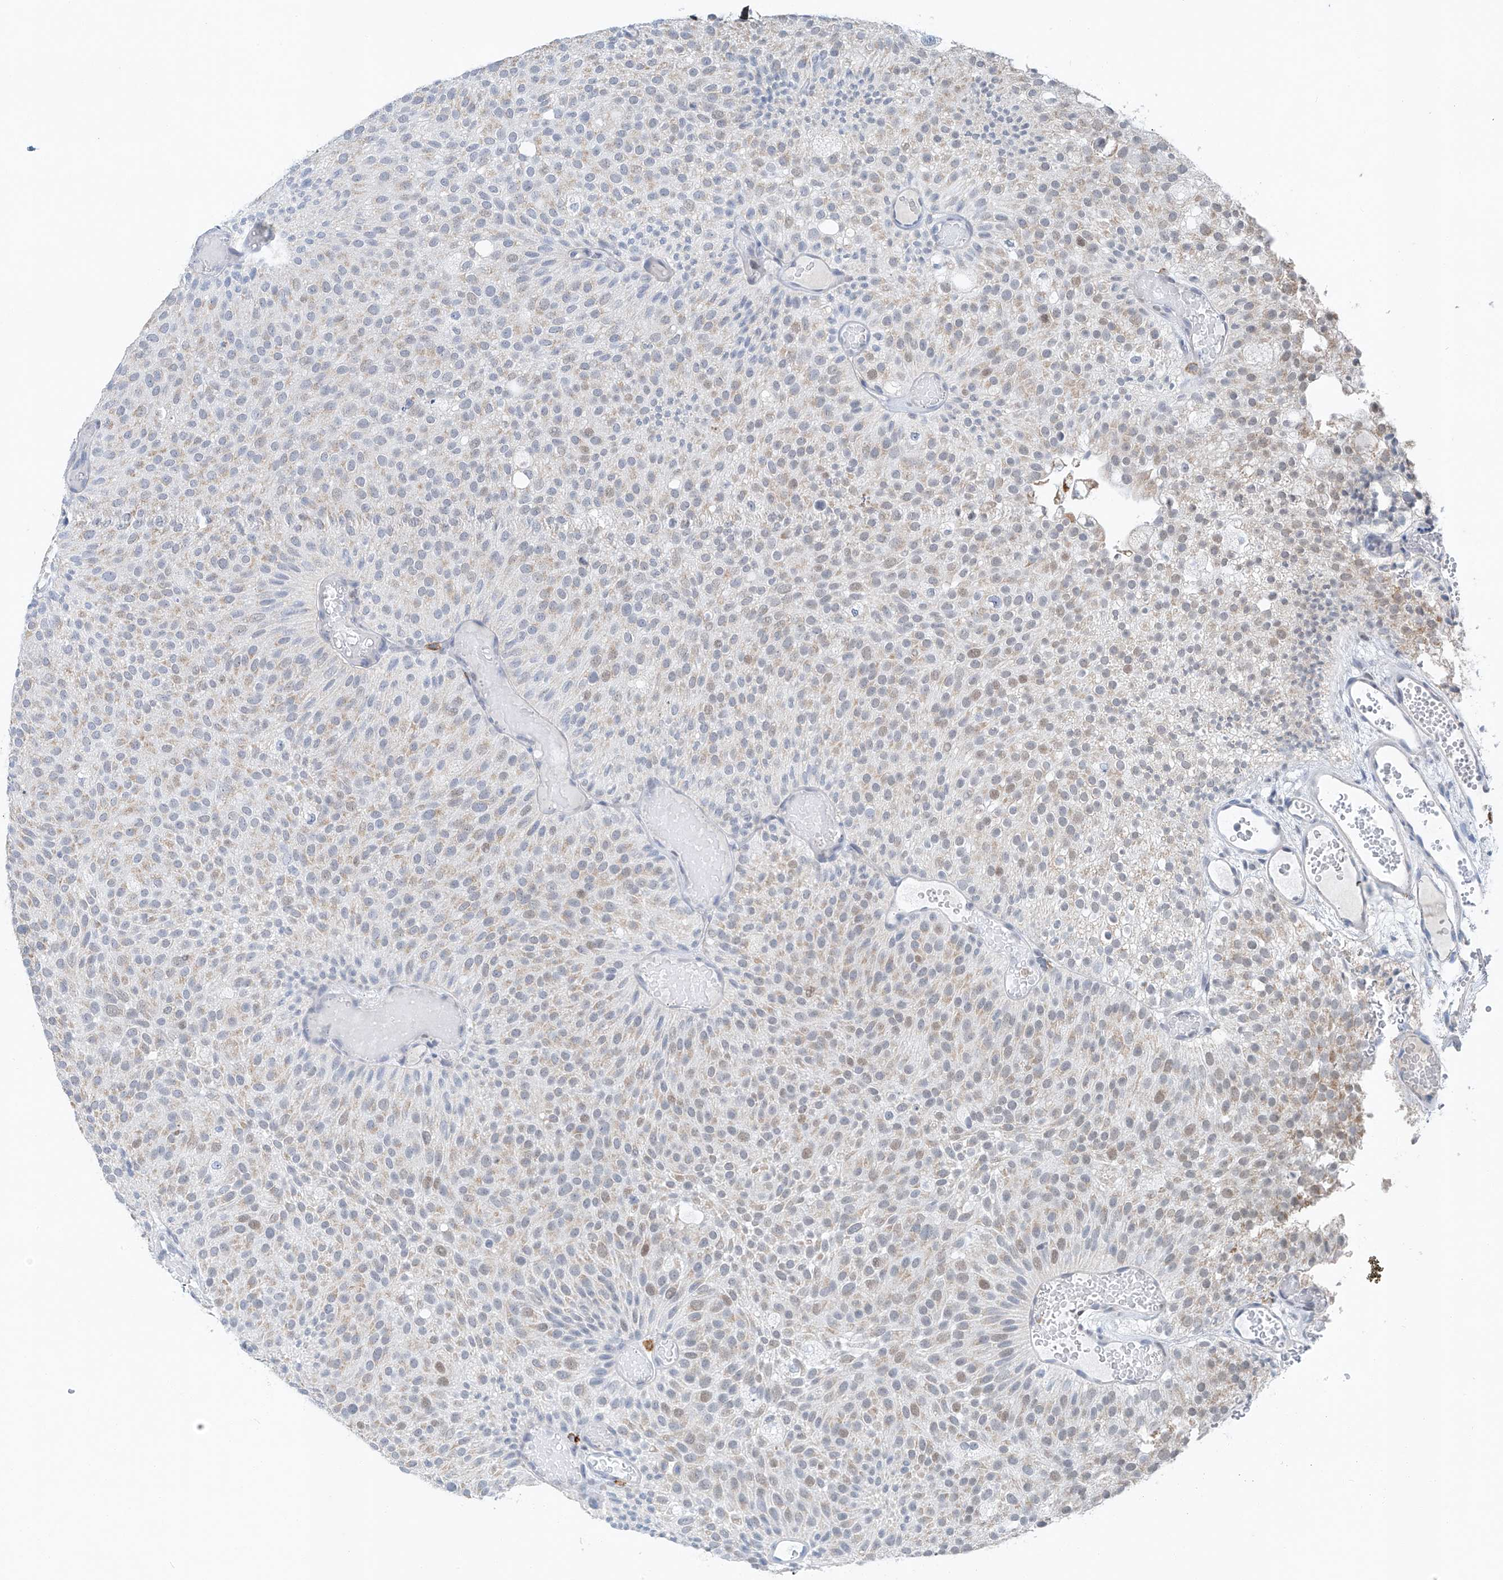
{"staining": {"intensity": "weak", "quantity": "<25%", "location": "cytoplasmic/membranous,nuclear"}, "tissue": "urothelial cancer", "cell_type": "Tumor cells", "image_type": "cancer", "snomed": [{"axis": "morphology", "description": "Urothelial carcinoma, Low grade"}, {"axis": "topography", "description": "Urinary bladder"}], "caption": "Low-grade urothelial carcinoma stained for a protein using immunohistochemistry reveals no expression tumor cells.", "gene": "KLF15", "patient": {"sex": "male", "age": 78}}